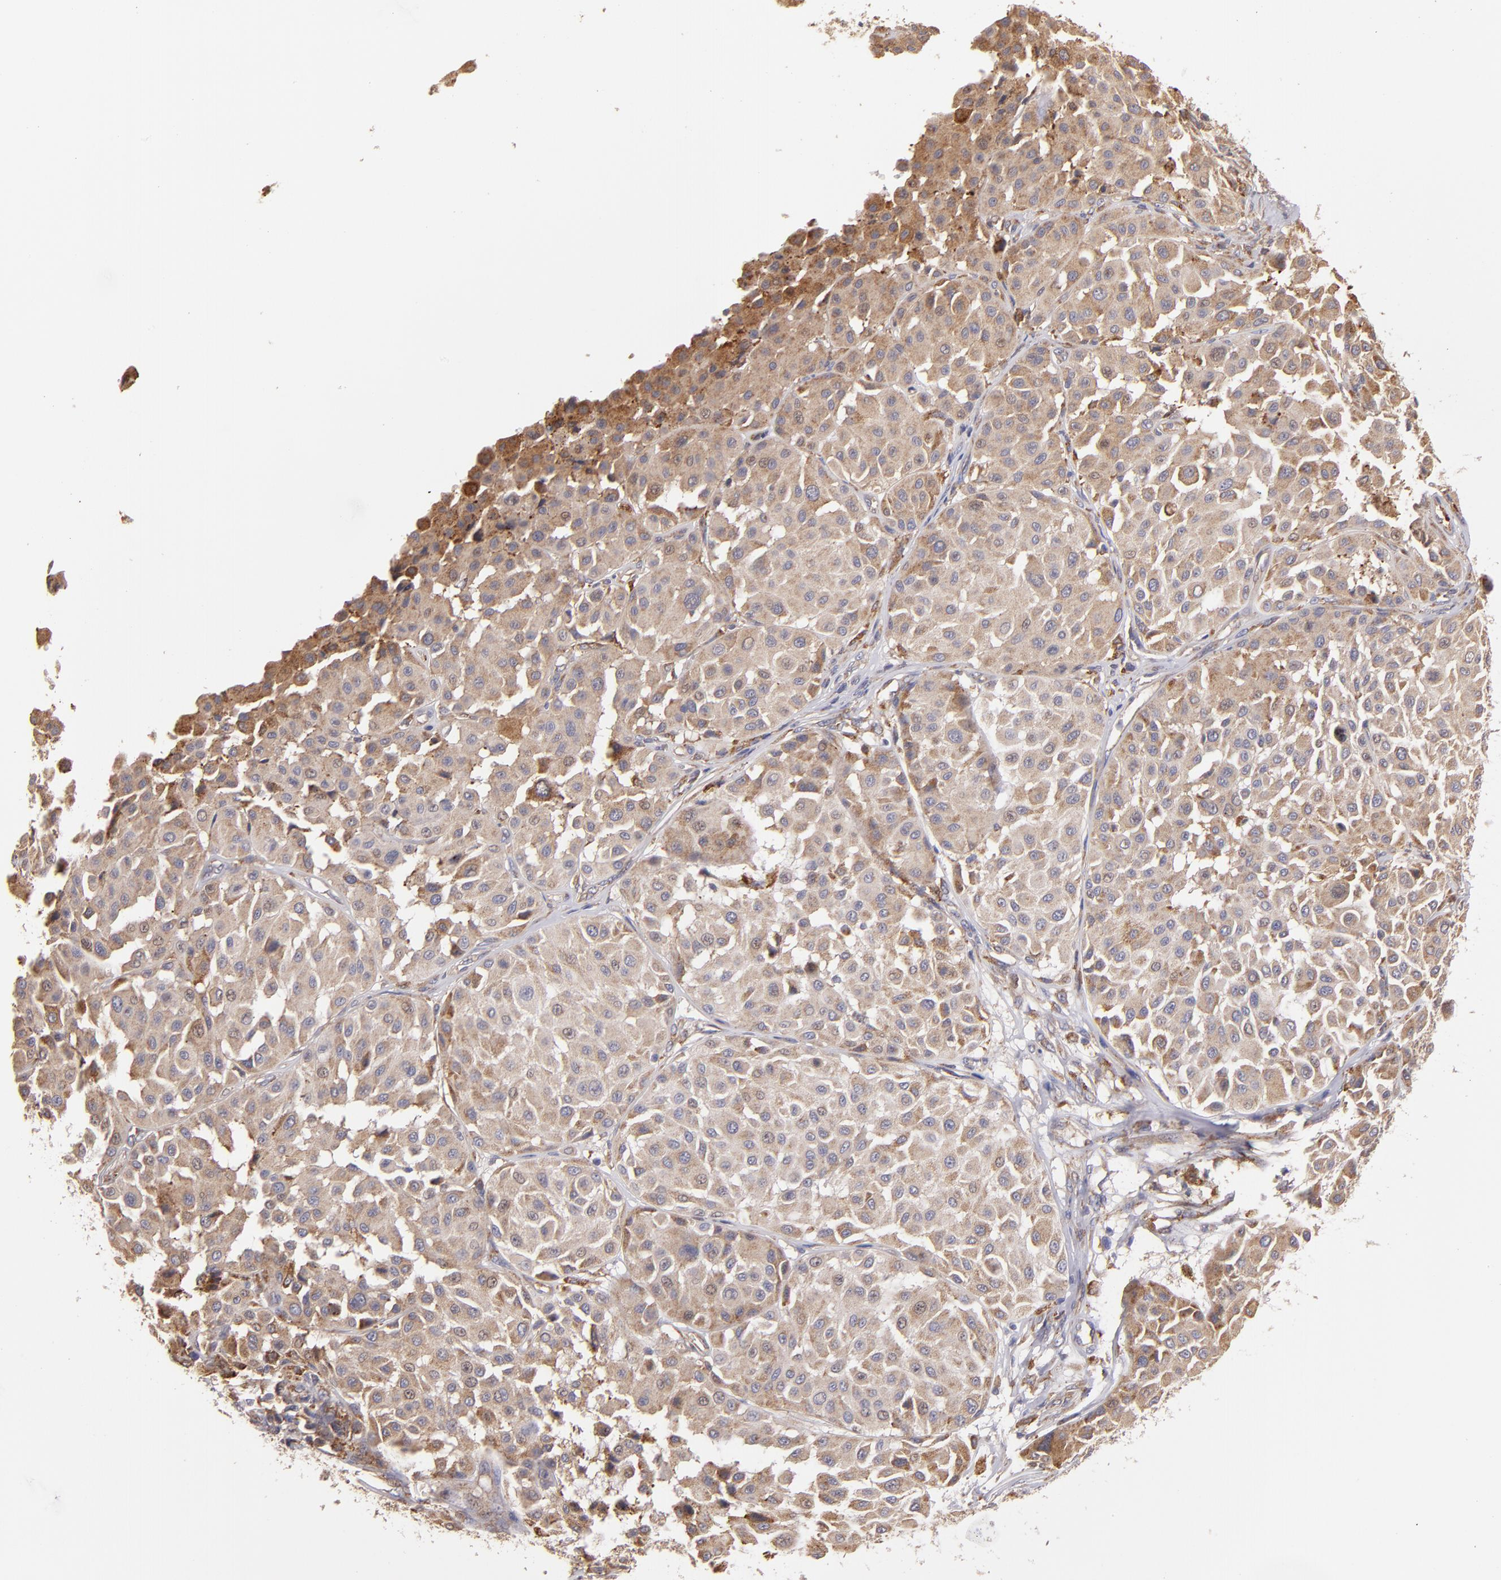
{"staining": {"intensity": "weak", "quantity": ">75%", "location": "cytoplasmic/membranous"}, "tissue": "melanoma", "cell_type": "Tumor cells", "image_type": "cancer", "snomed": [{"axis": "morphology", "description": "Malignant melanoma, Metastatic site"}, {"axis": "topography", "description": "Soft tissue"}], "caption": "Protein expression analysis of human melanoma reveals weak cytoplasmic/membranous positivity in approximately >75% of tumor cells.", "gene": "IFIH1", "patient": {"sex": "male", "age": 41}}